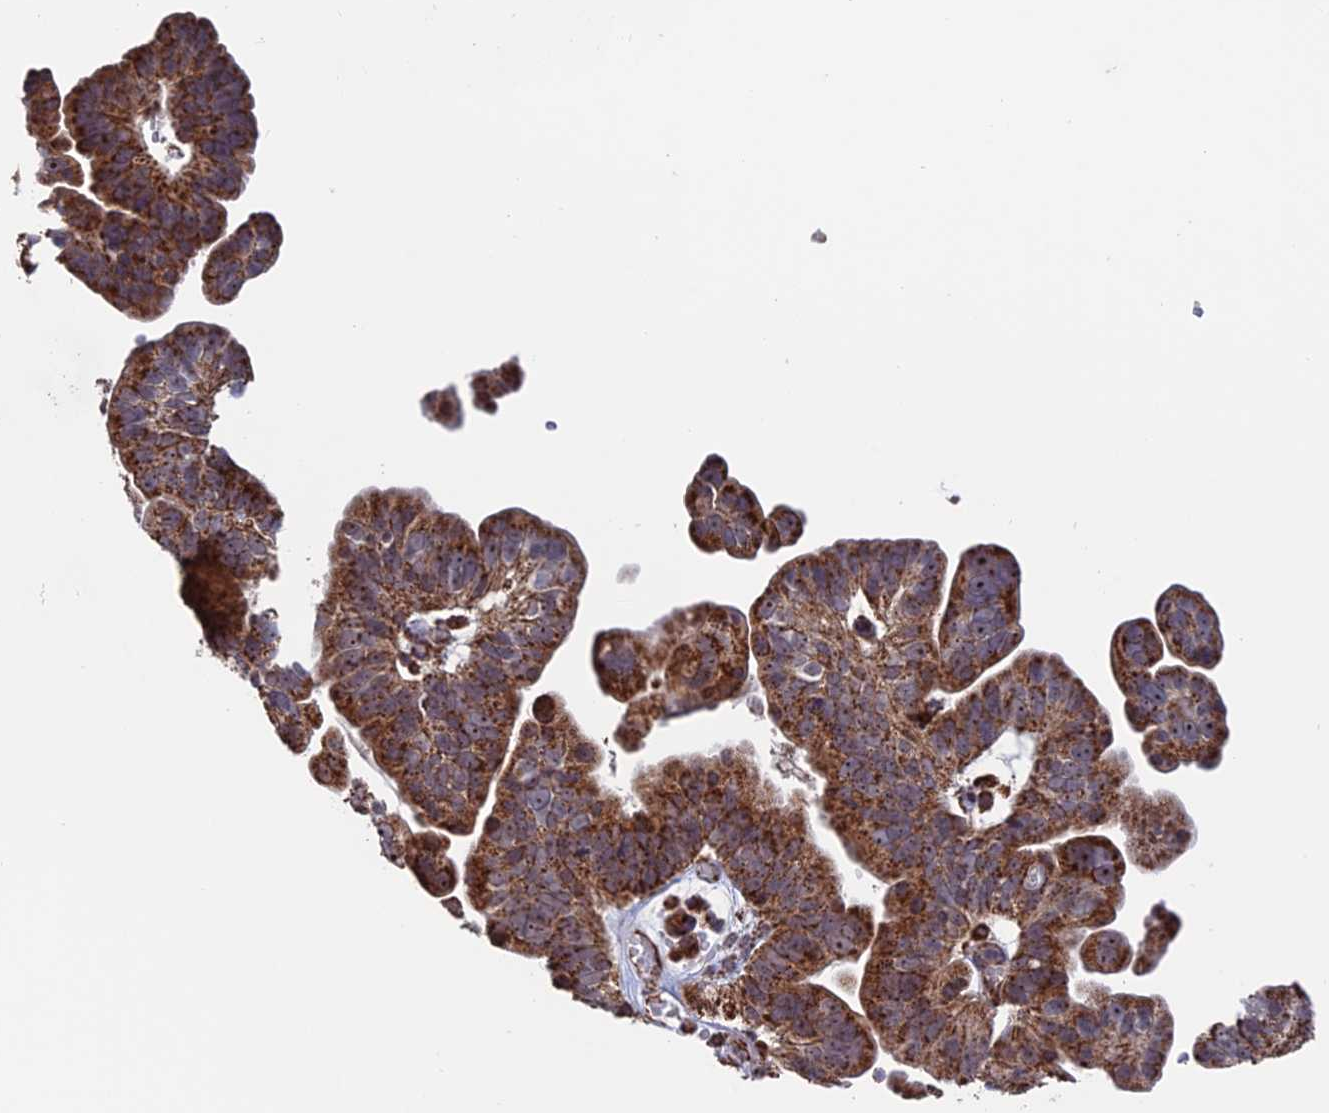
{"staining": {"intensity": "strong", "quantity": ">75%", "location": "cytoplasmic/membranous"}, "tissue": "ovarian cancer", "cell_type": "Tumor cells", "image_type": "cancer", "snomed": [{"axis": "morphology", "description": "Cystadenocarcinoma, serous, NOS"}, {"axis": "topography", "description": "Ovary"}], "caption": "There is high levels of strong cytoplasmic/membranous expression in tumor cells of ovarian cancer (serous cystadenocarcinoma), as demonstrated by immunohistochemical staining (brown color).", "gene": "DTYMK", "patient": {"sex": "female", "age": 56}}